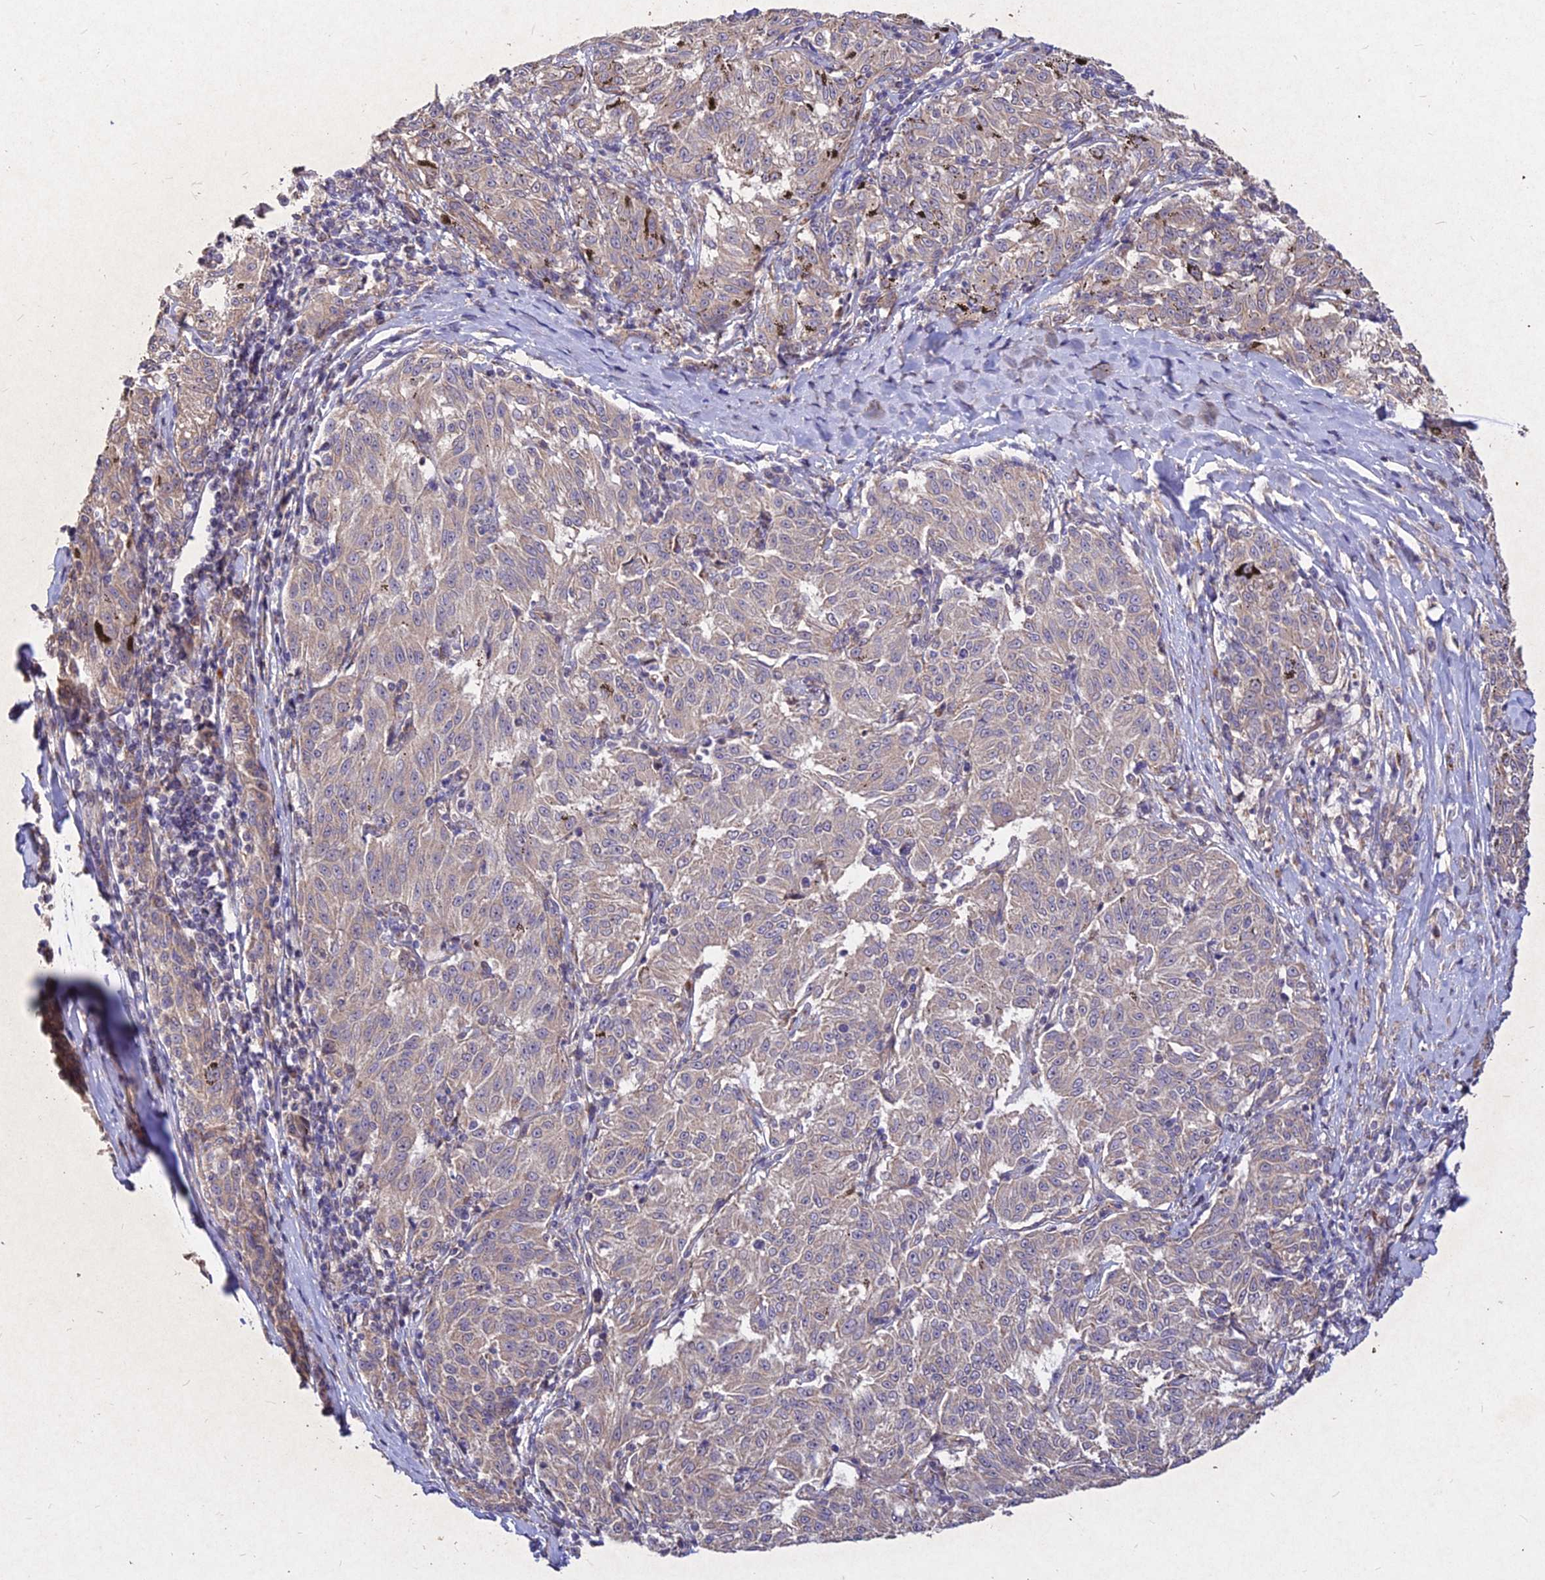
{"staining": {"intensity": "moderate", "quantity": "25%-75%", "location": "cytoplasmic/membranous"}, "tissue": "melanoma", "cell_type": "Tumor cells", "image_type": "cancer", "snomed": [{"axis": "morphology", "description": "Malignant melanoma, NOS"}, {"axis": "topography", "description": "Skin"}], "caption": "The photomicrograph demonstrates staining of melanoma, revealing moderate cytoplasmic/membranous protein positivity (brown color) within tumor cells.", "gene": "SKA1", "patient": {"sex": "female", "age": 72}}